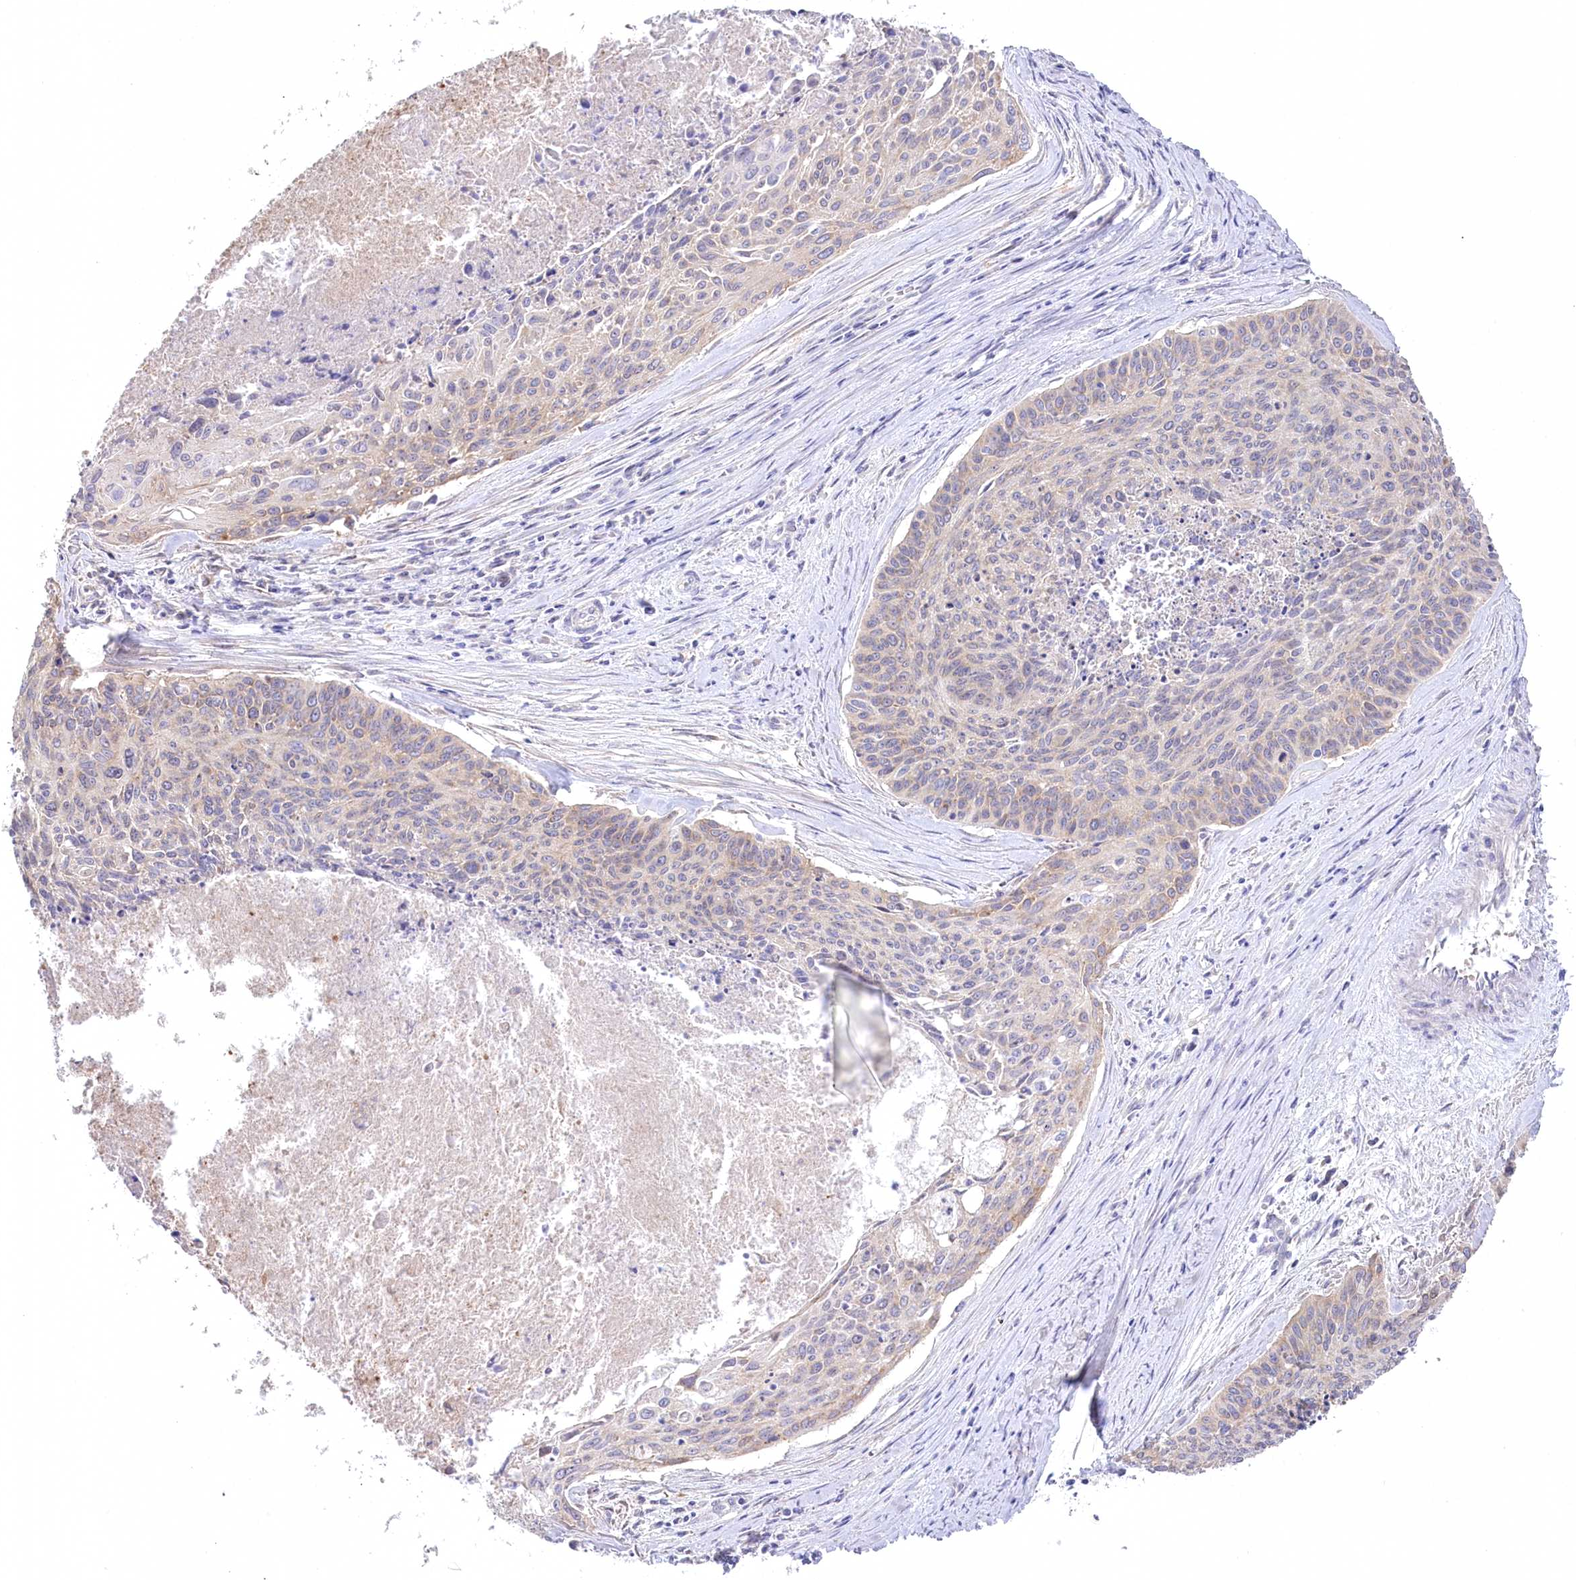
{"staining": {"intensity": "weak", "quantity": "25%-75%", "location": "cytoplasmic/membranous"}, "tissue": "cervical cancer", "cell_type": "Tumor cells", "image_type": "cancer", "snomed": [{"axis": "morphology", "description": "Squamous cell carcinoma, NOS"}, {"axis": "topography", "description": "Cervix"}], "caption": "Protein staining of cervical squamous cell carcinoma tissue shows weak cytoplasmic/membranous staining in about 25%-75% of tumor cells.", "gene": "MYOZ1", "patient": {"sex": "female", "age": 55}}